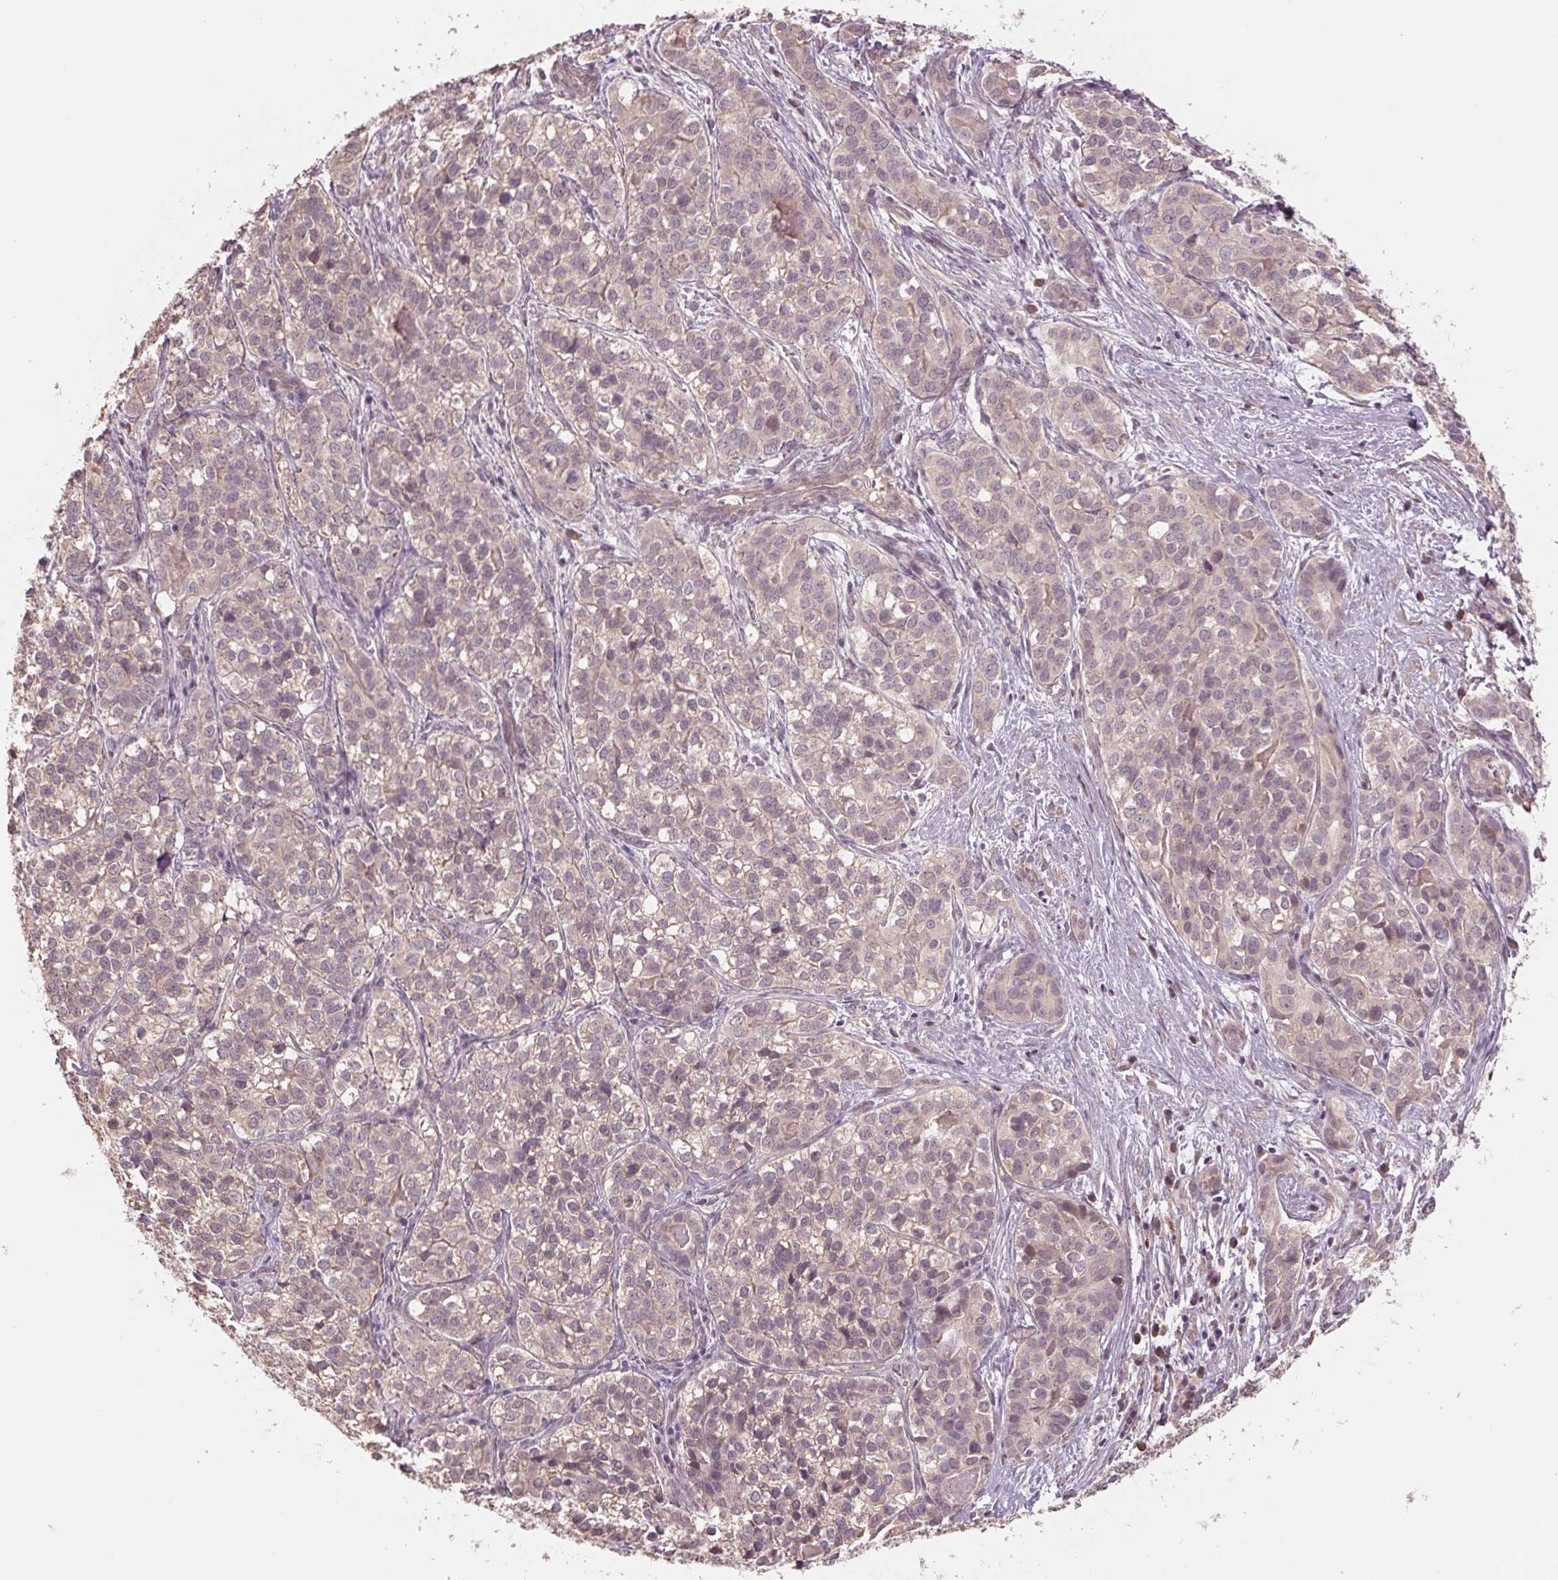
{"staining": {"intensity": "negative", "quantity": "none", "location": "none"}, "tissue": "liver cancer", "cell_type": "Tumor cells", "image_type": "cancer", "snomed": [{"axis": "morphology", "description": "Cholangiocarcinoma"}, {"axis": "topography", "description": "Liver"}], "caption": "High magnification brightfield microscopy of liver cholangiocarcinoma stained with DAB (brown) and counterstained with hematoxylin (blue): tumor cells show no significant positivity.", "gene": "PPIA", "patient": {"sex": "male", "age": 56}}